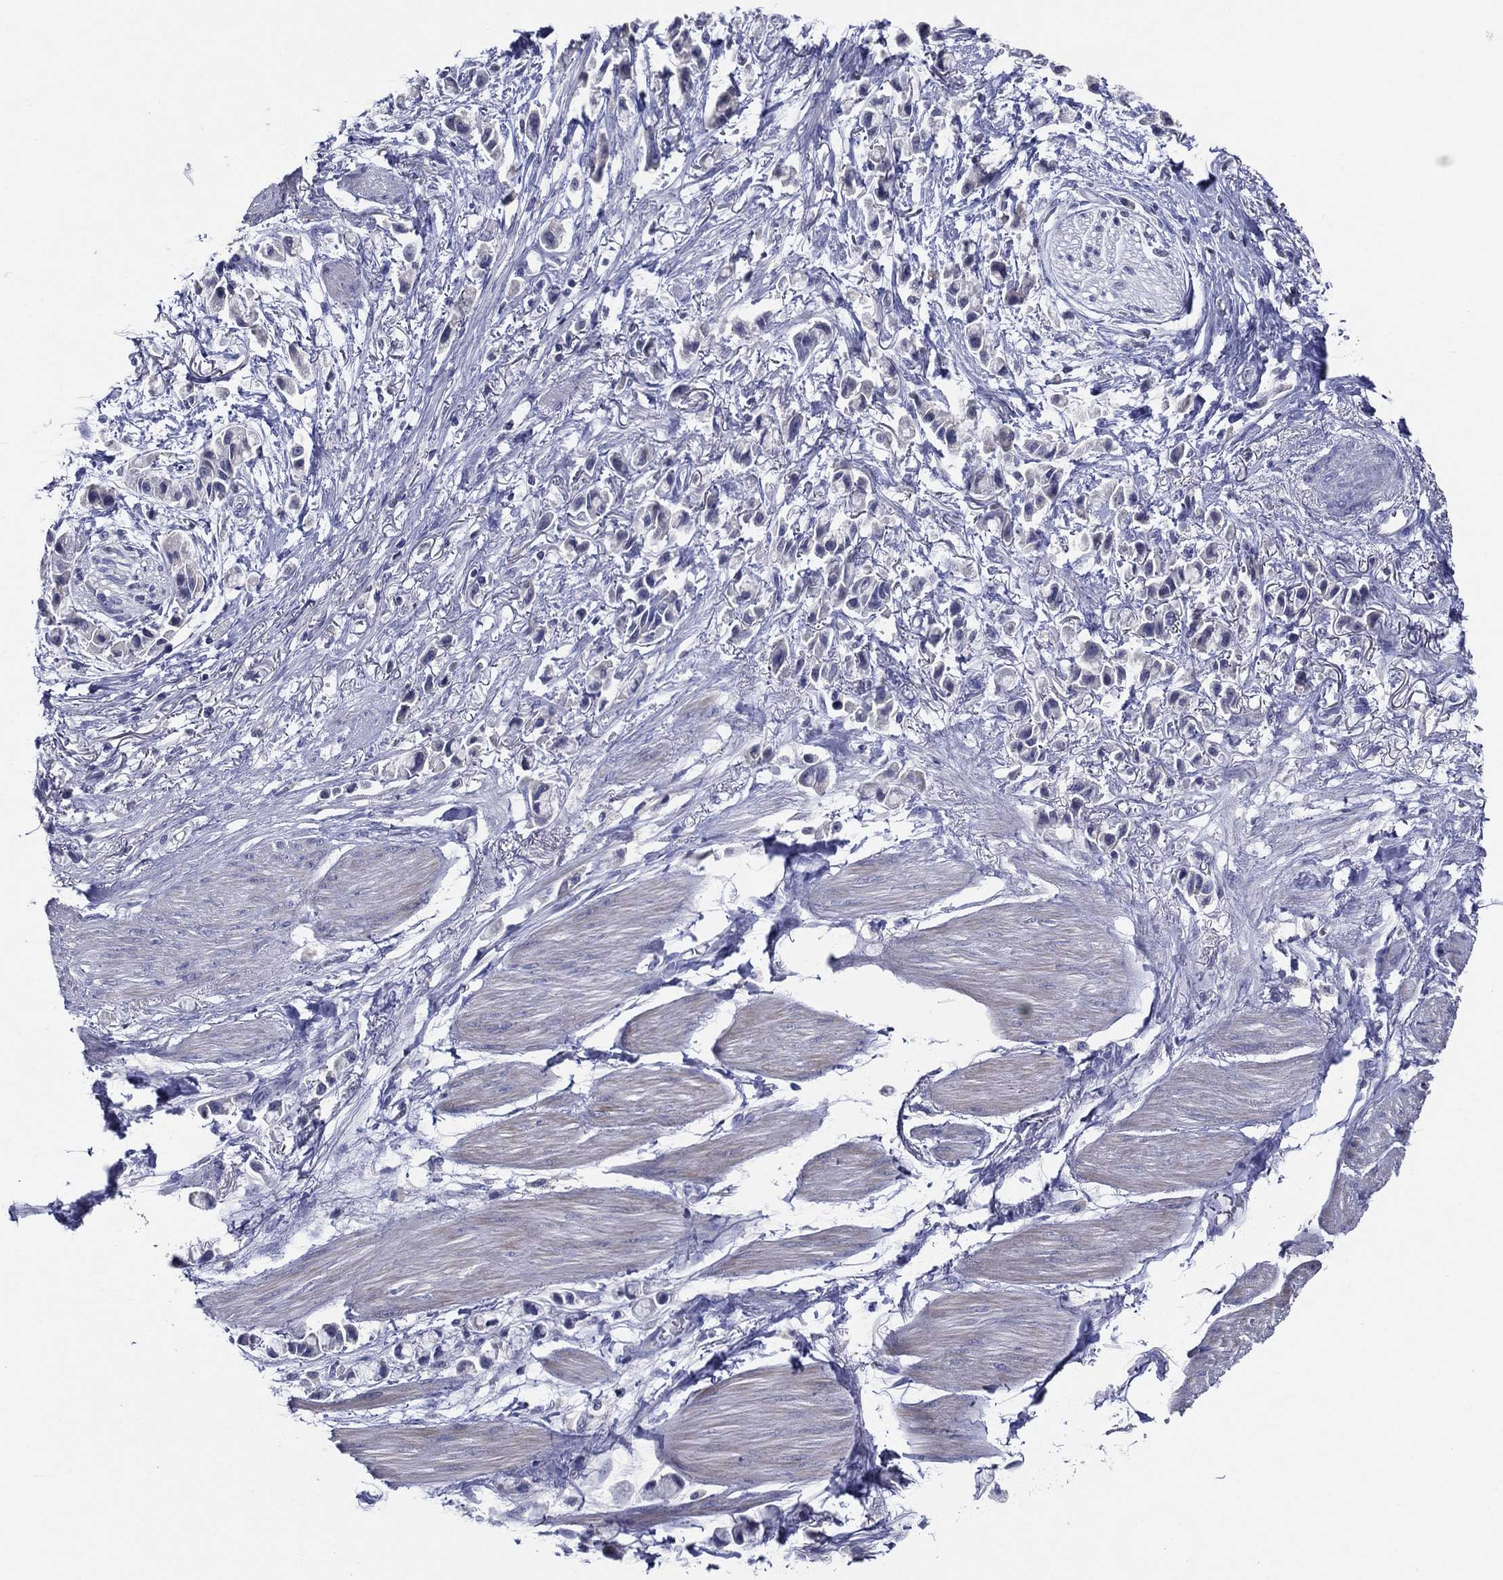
{"staining": {"intensity": "negative", "quantity": "none", "location": "none"}, "tissue": "stomach cancer", "cell_type": "Tumor cells", "image_type": "cancer", "snomed": [{"axis": "morphology", "description": "Adenocarcinoma, NOS"}, {"axis": "topography", "description": "Stomach"}], "caption": "This is a histopathology image of immunohistochemistry staining of adenocarcinoma (stomach), which shows no expression in tumor cells.", "gene": "TFAP2A", "patient": {"sex": "female", "age": 81}}